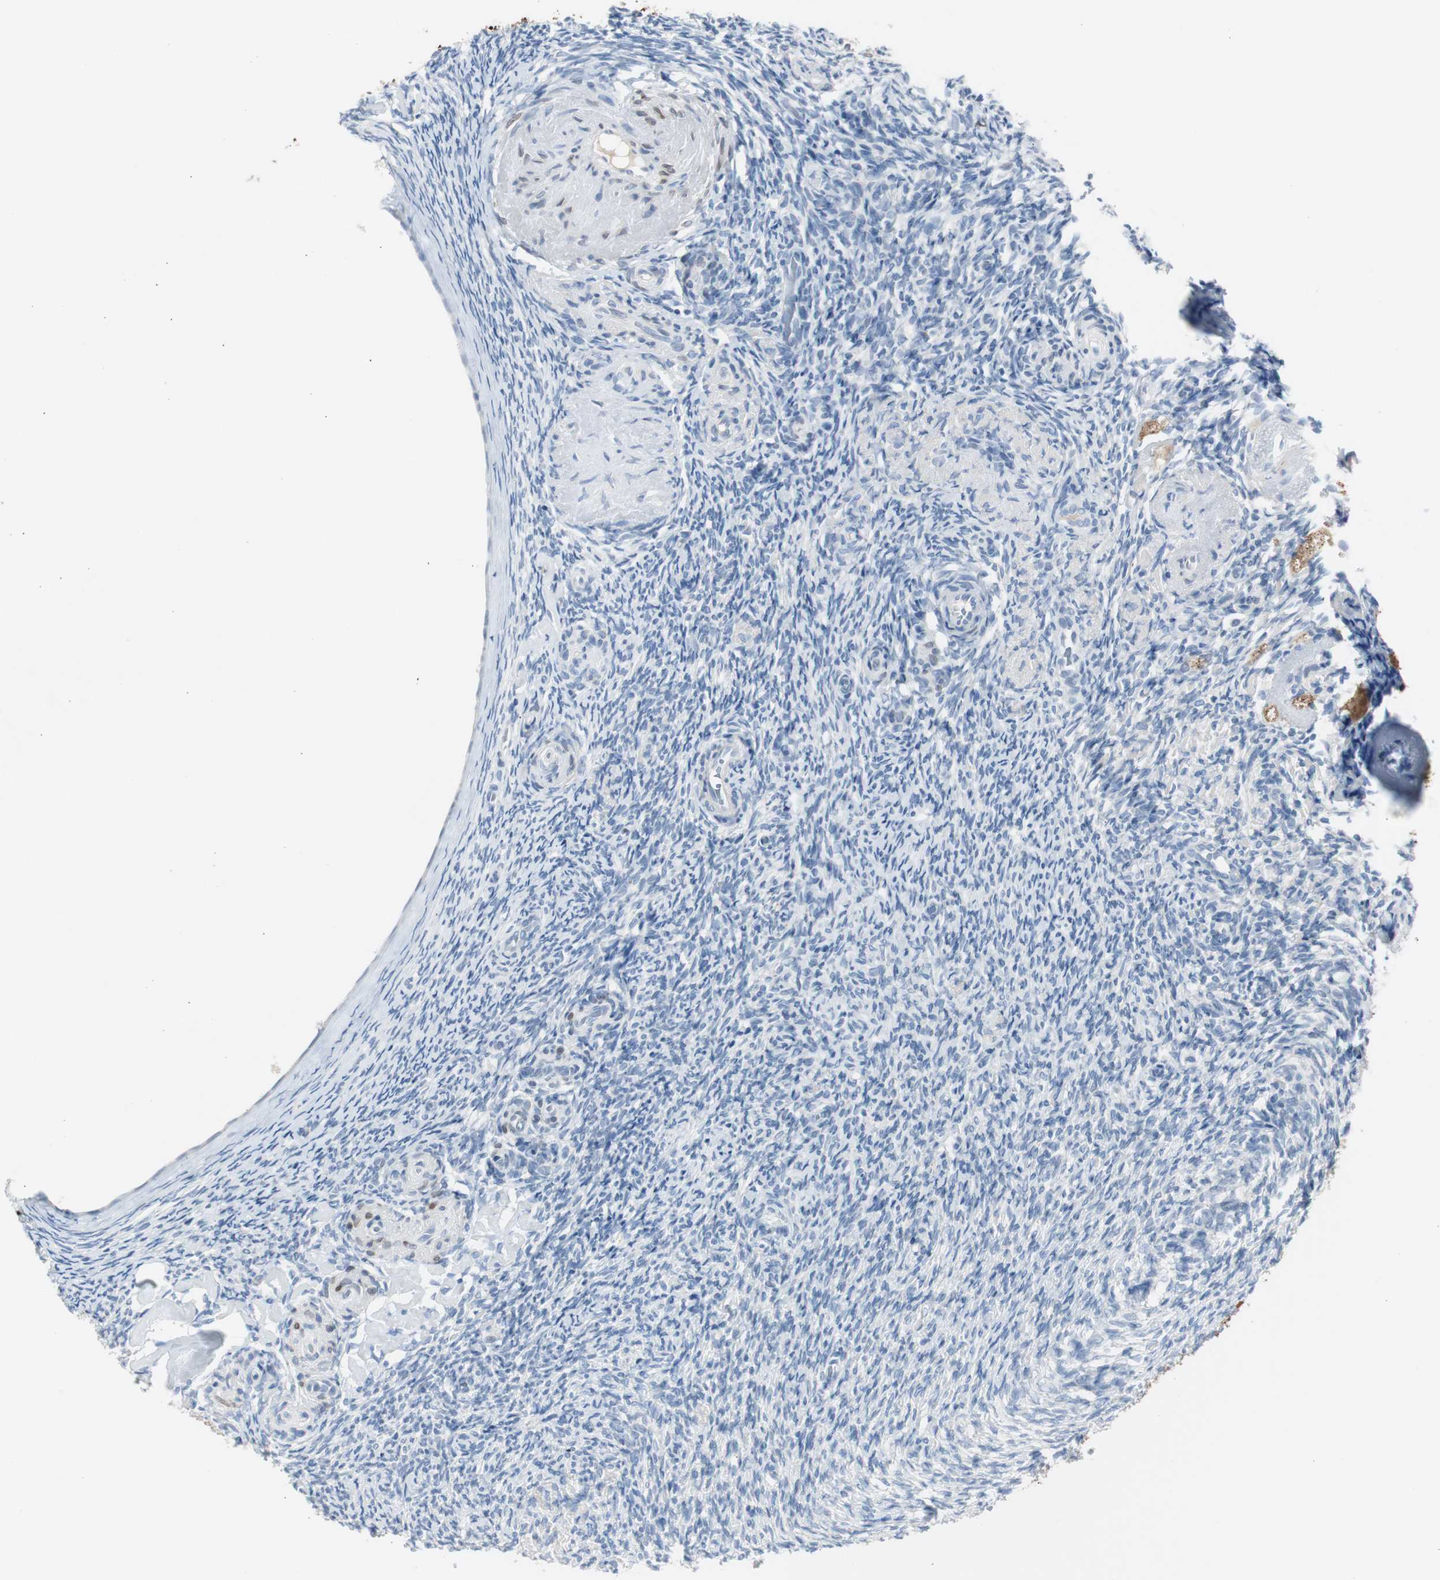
{"staining": {"intensity": "negative", "quantity": "none", "location": "none"}, "tissue": "ovary", "cell_type": "Follicle cells", "image_type": "normal", "snomed": [{"axis": "morphology", "description": "Normal tissue, NOS"}, {"axis": "topography", "description": "Ovary"}], "caption": "This is a photomicrograph of IHC staining of normal ovary, which shows no positivity in follicle cells. (Brightfield microscopy of DAB IHC at high magnification).", "gene": "S100A7A", "patient": {"sex": "female", "age": 60}}